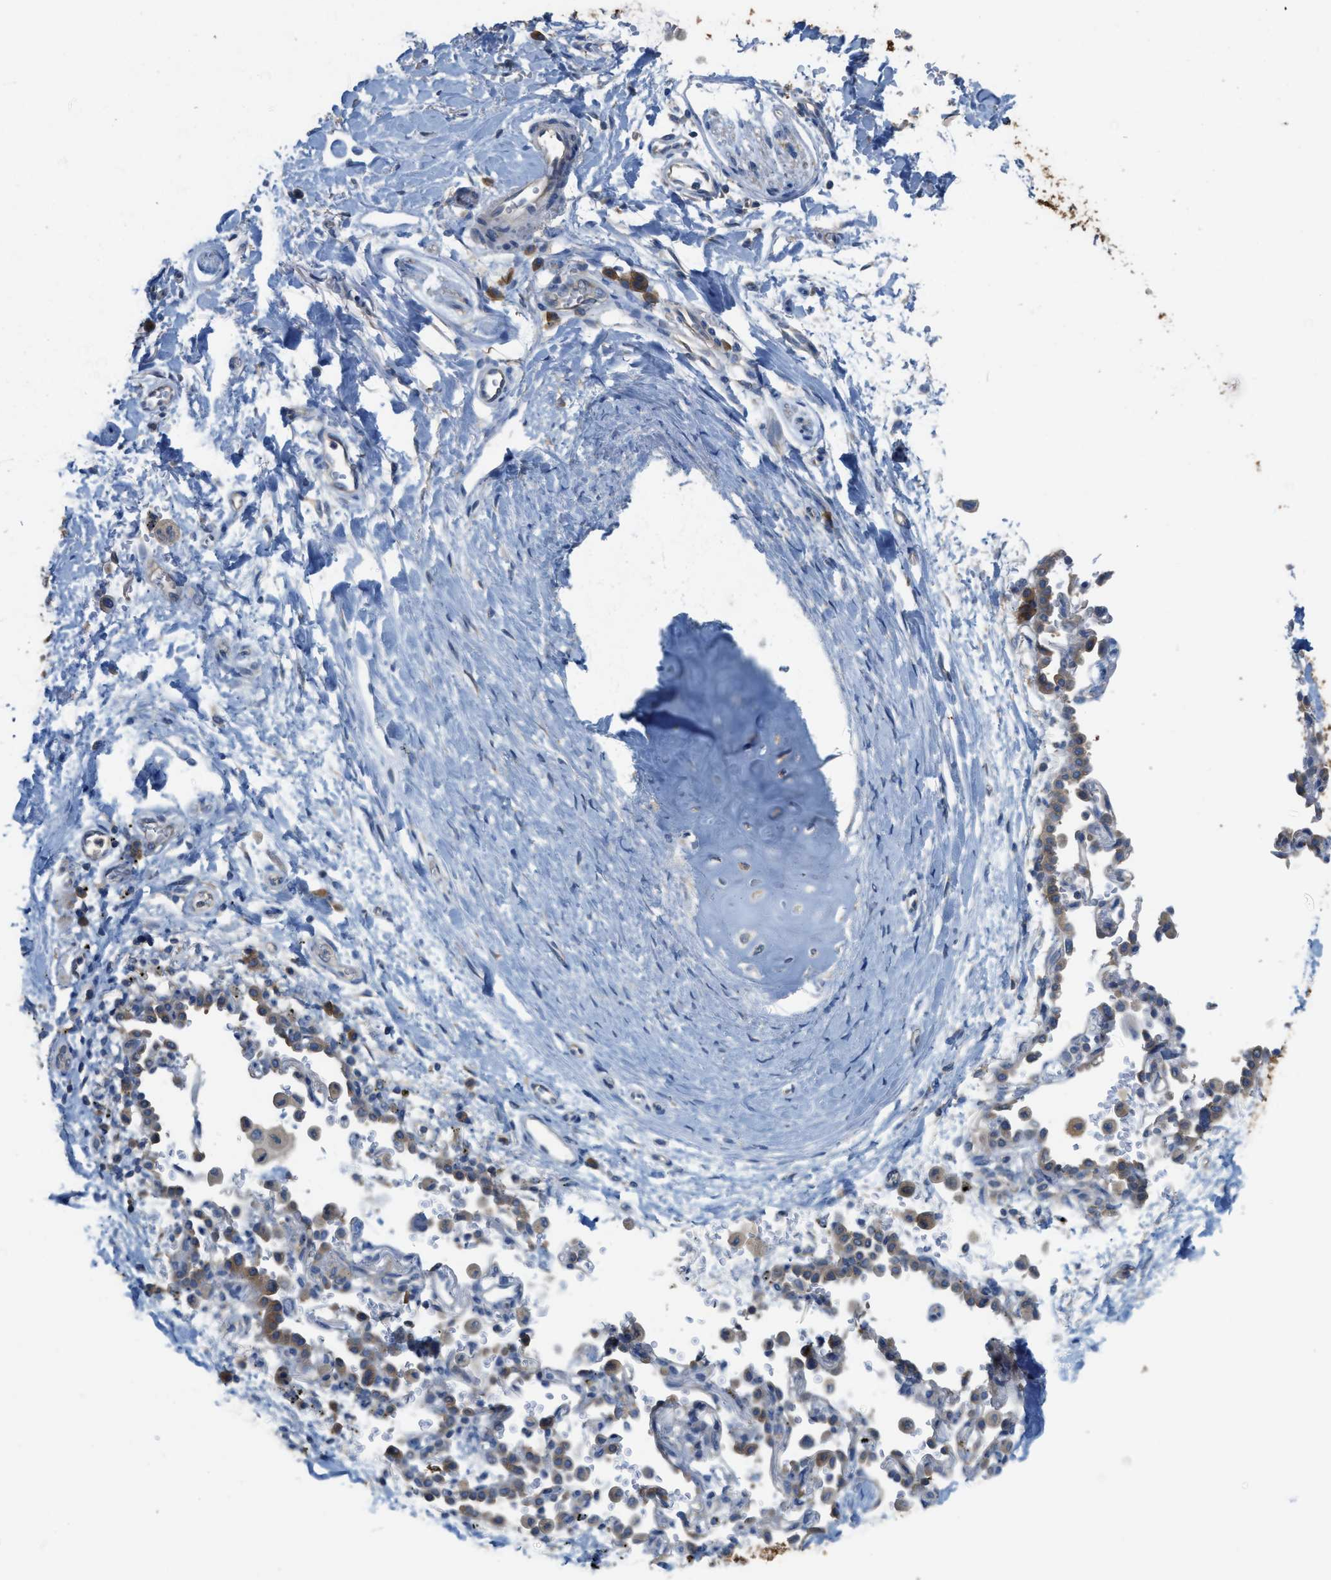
{"staining": {"intensity": "negative", "quantity": "none", "location": "none"}, "tissue": "adipose tissue", "cell_type": "Adipocytes", "image_type": "normal", "snomed": [{"axis": "morphology", "description": "Normal tissue, NOS"}, {"axis": "topography", "description": "Cartilage tissue"}, {"axis": "topography", "description": "Bronchus"}], "caption": "A high-resolution micrograph shows immunohistochemistry staining of normal adipose tissue, which shows no significant positivity in adipocytes.", "gene": "UBA5", "patient": {"sex": "female", "age": 53}}